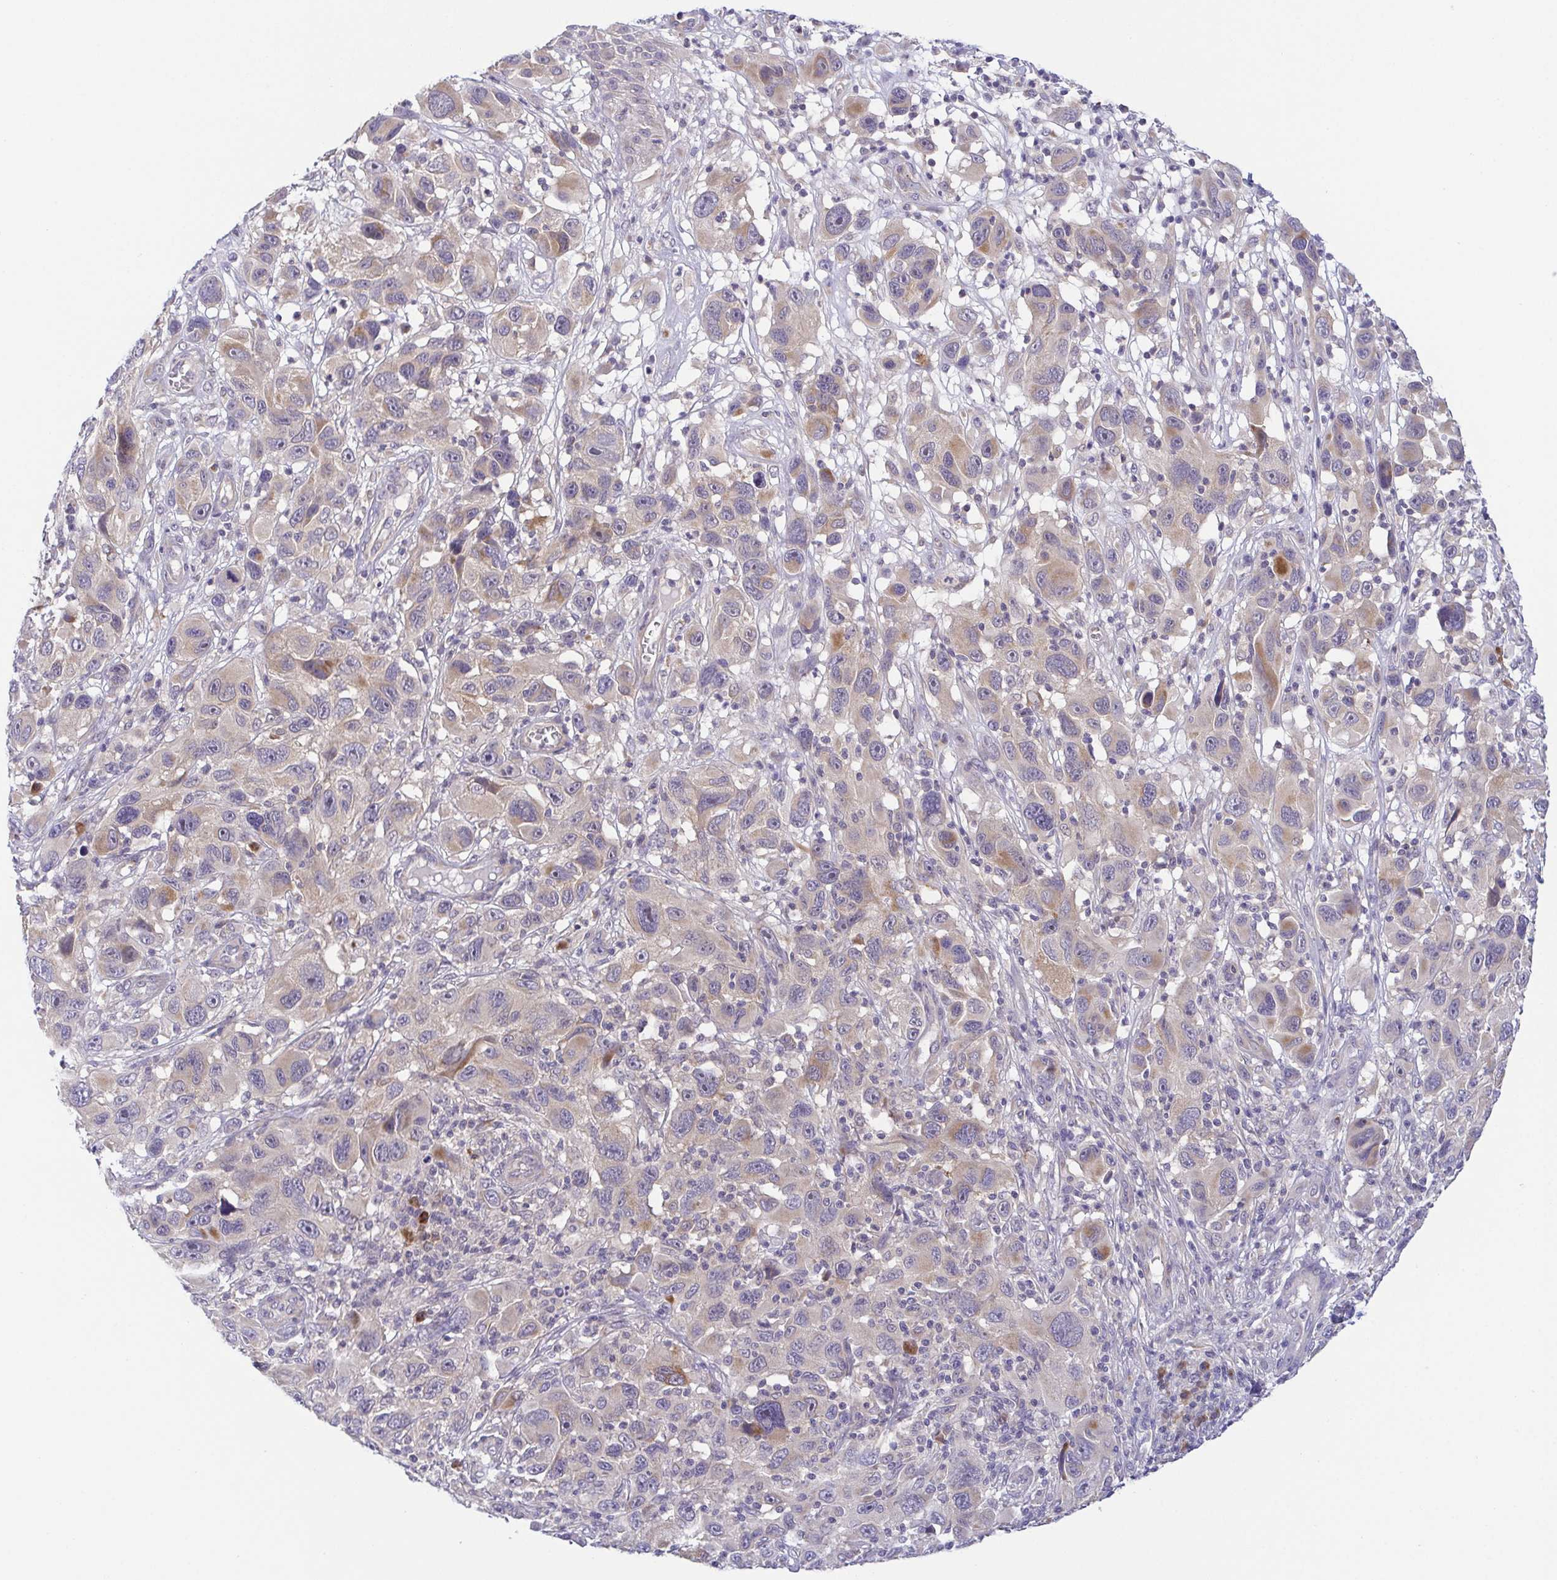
{"staining": {"intensity": "weak", "quantity": "25%-75%", "location": "cytoplasmic/membranous"}, "tissue": "melanoma", "cell_type": "Tumor cells", "image_type": "cancer", "snomed": [{"axis": "morphology", "description": "Malignant melanoma, NOS"}, {"axis": "topography", "description": "Skin"}], "caption": "Melanoma stained with a protein marker reveals weak staining in tumor cells.", "gene": "BCL2L1", "patient": {"sex": "male", "age": 53}}